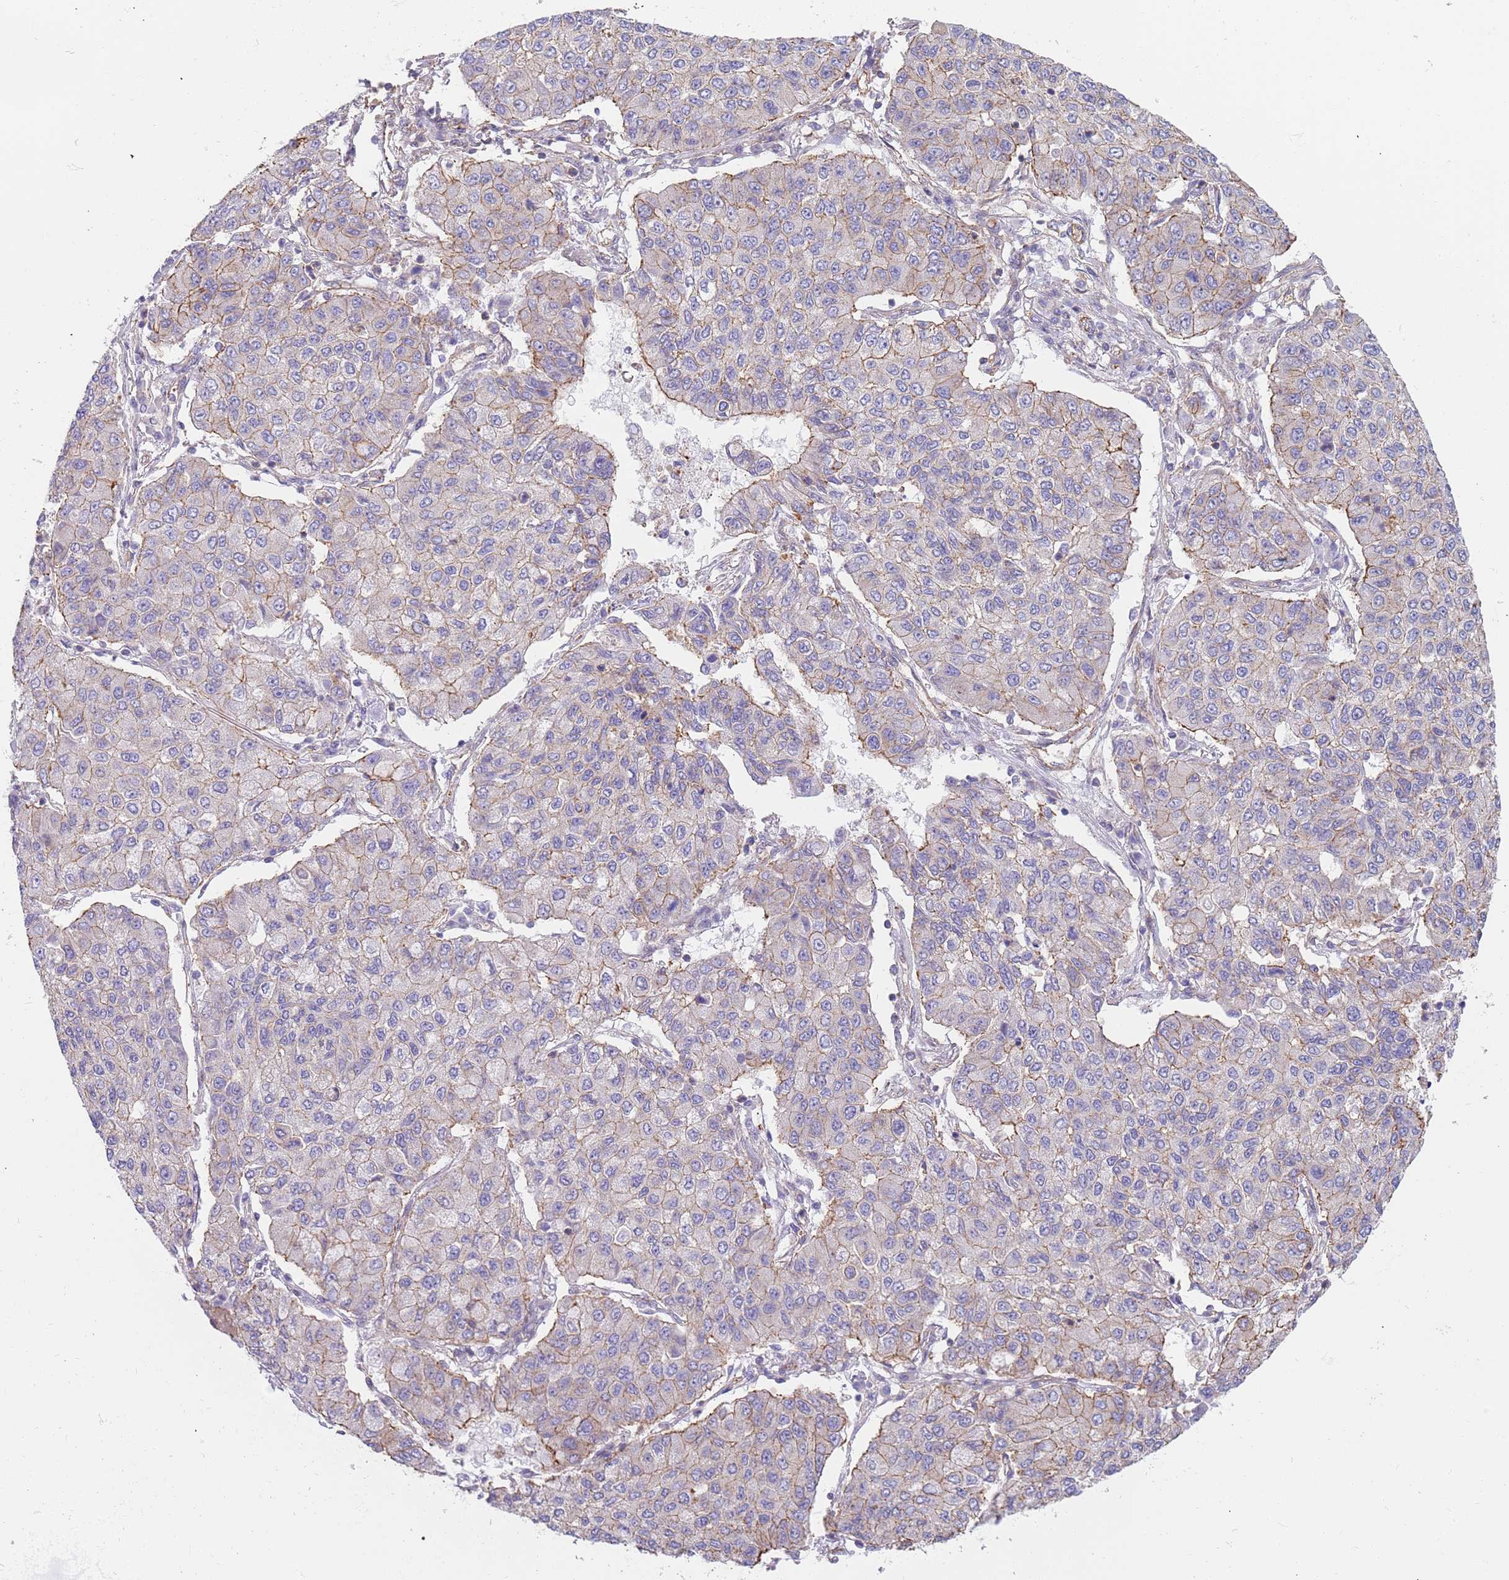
{"staining": {"intensity": "weak", "quantity": "25%-75%", "location": "cytoplasmic/membranous"}, "tissue": "lung cancer", "cell_type": "Tumor cells", "image_type": "cancer", "snomed": [{"axis": "morphology", "description": "Squamous cell carcinoma, NOS"}, {"axis": "topography", "description": "Lung"}], "caption": "Weak cytoplasmic/membranous expression for a protein is present in about 25%-75% of tumor cells of squamous cell carcinoma (lung) using immunohistochemistry (IHC).", "gene": "GFRAL", "patient": {"sex": "male", "age": 74}}